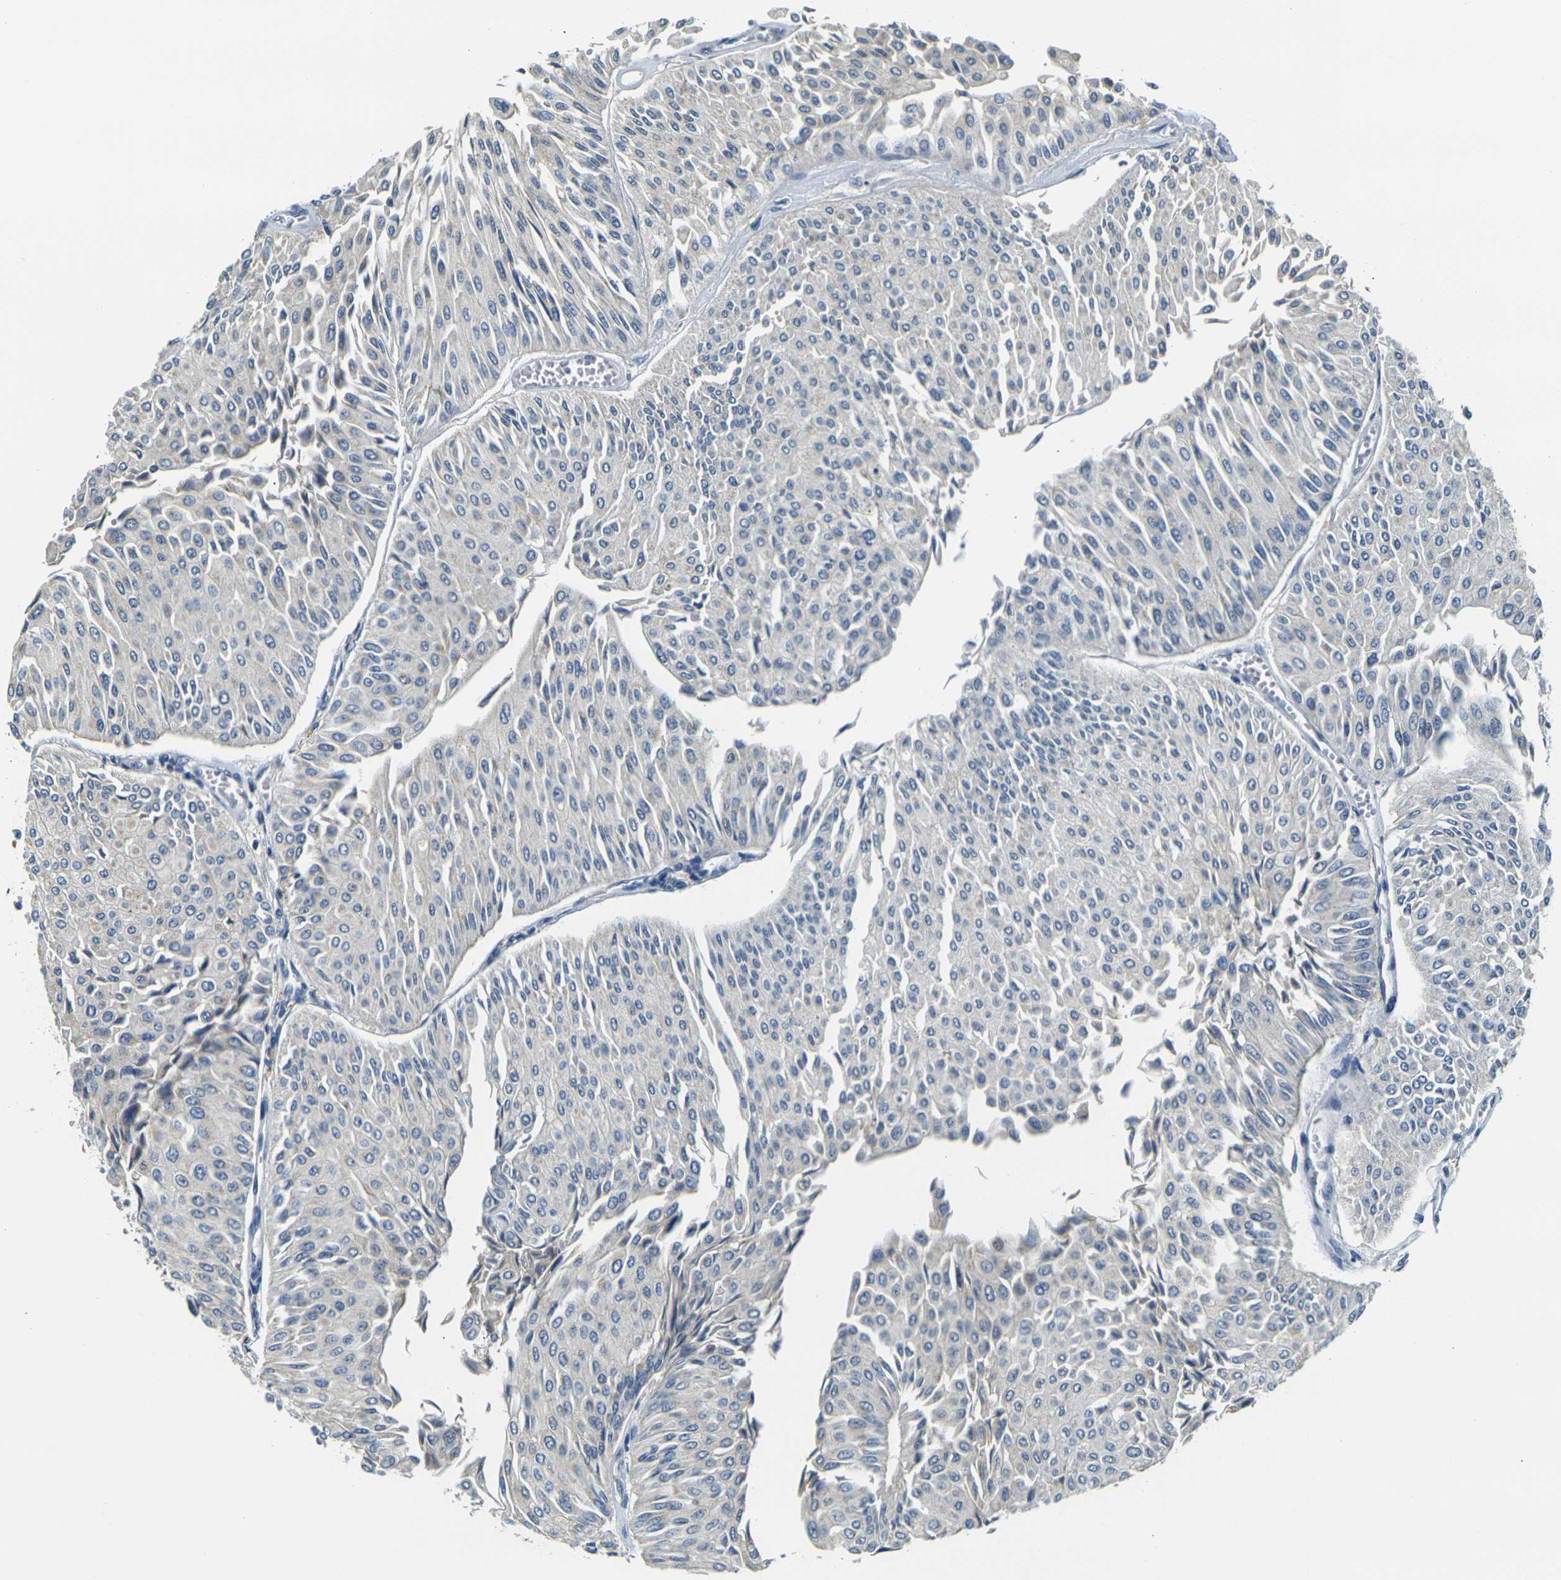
{"staining": {"intensity": "negative", "quantity": "none", "location": "none"}, "tissue": "urothelial cancer", "cell_type": "Tumor cells", "image_type": "cancer", "snomed": [{"axis": "morphology", "description": "Urothelial carcinoma, Low grade"}, {"axis": "topography", "description": "Urinary bladder"}], "caption": "Immunohistochemical staining of urothelial cancer shows no significant staining in tumor cells.", "gene": "SHISAL2B", "patient": {"sex": "male", "age": 67}}